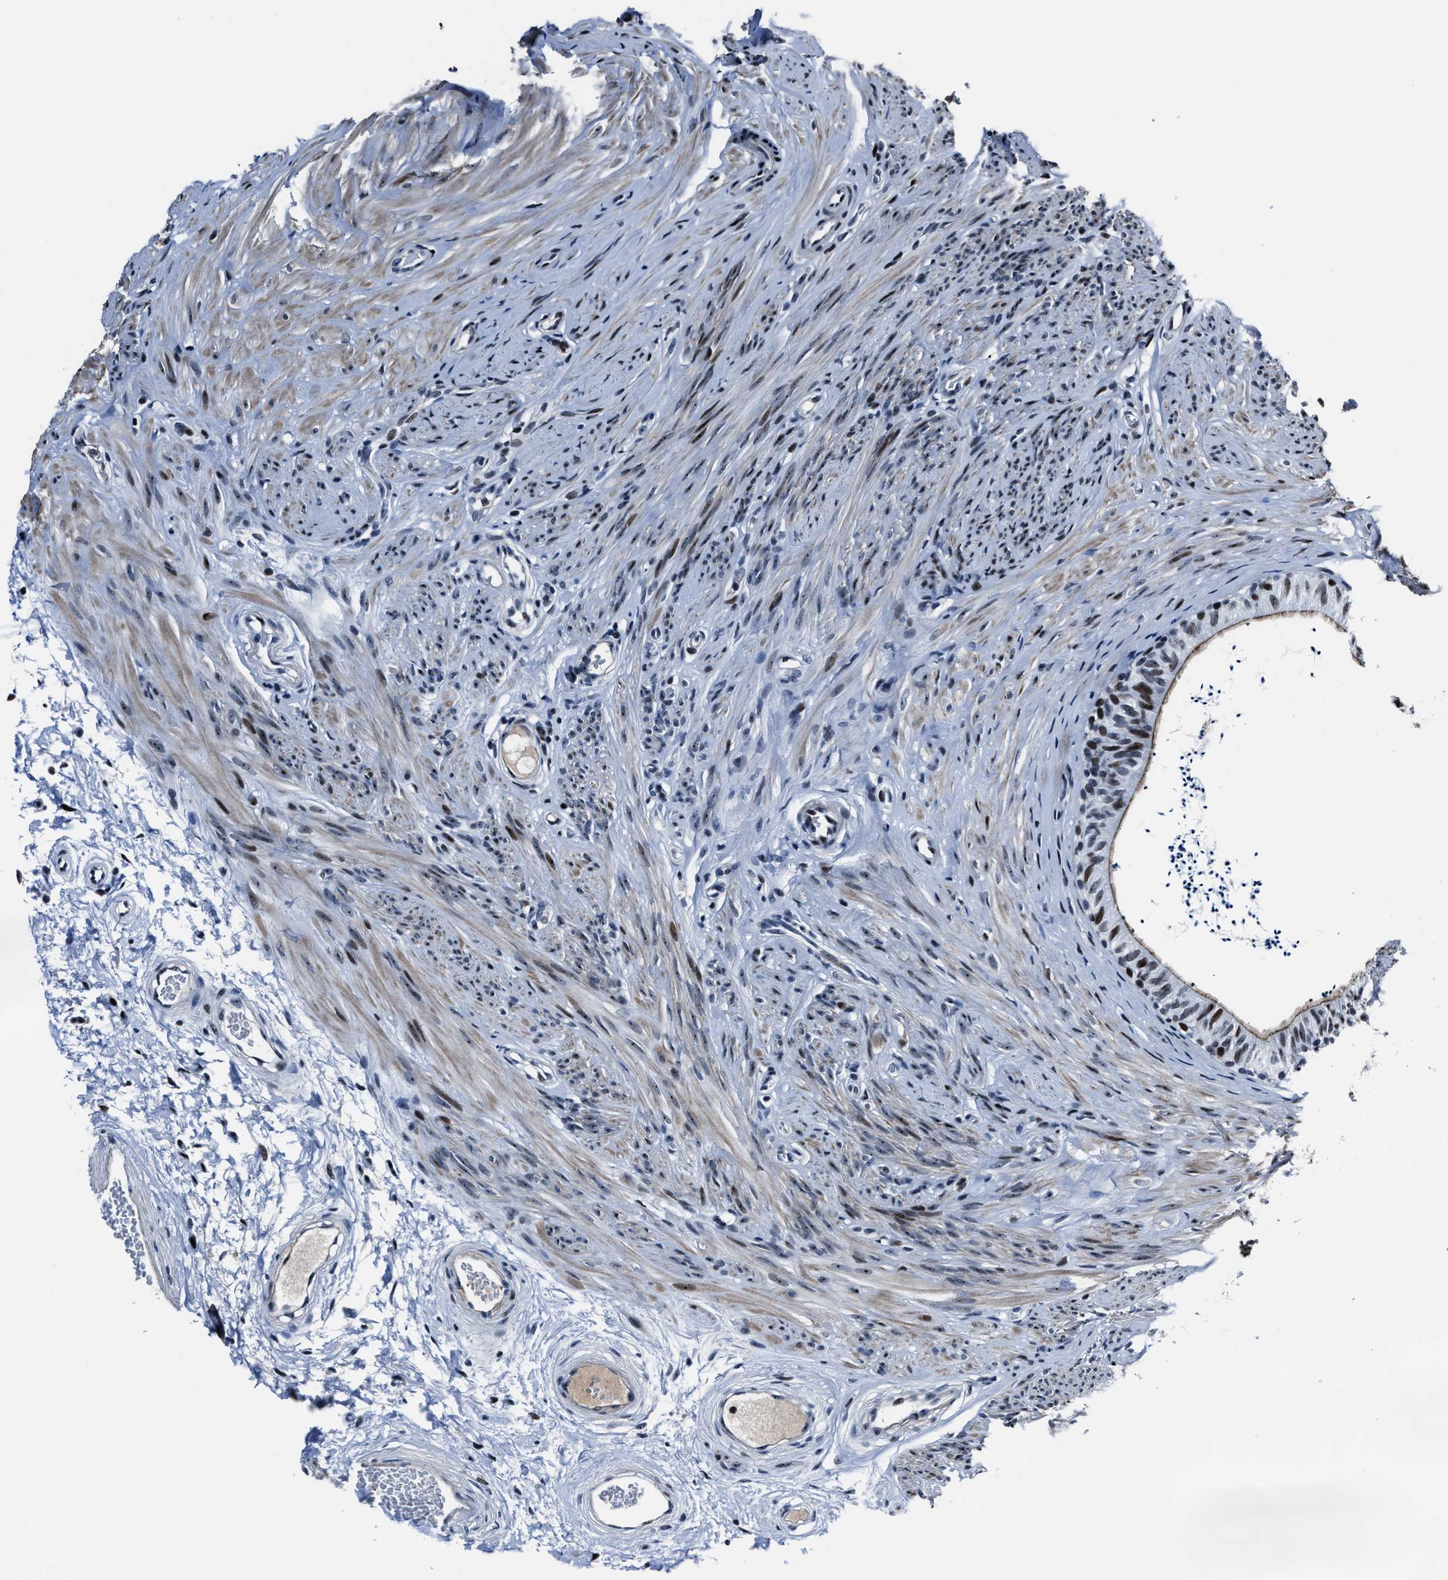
{"staining": {"intensity": "moderate", "quantity": "25%-75%", "location": "cytoplasmic/membranous,nuclear"}, "tissue": "epididymis", "cell_type": "Glandular cells", "image_type": "normal", "snomed": [{"axis": "morphology", "description": "Normal tissue, NOS"}, {"axis": "topography", "description": "Epididymis"}], "caption": "Immunohistochemistry of benign human epididymis shows medium levels of moderate cytoplasmic/membranous,nuclear positivity in approximately 25%-75% of glandular cells.", "gene": "PPIE", "patient": {"sex": "male", "age": 56}}